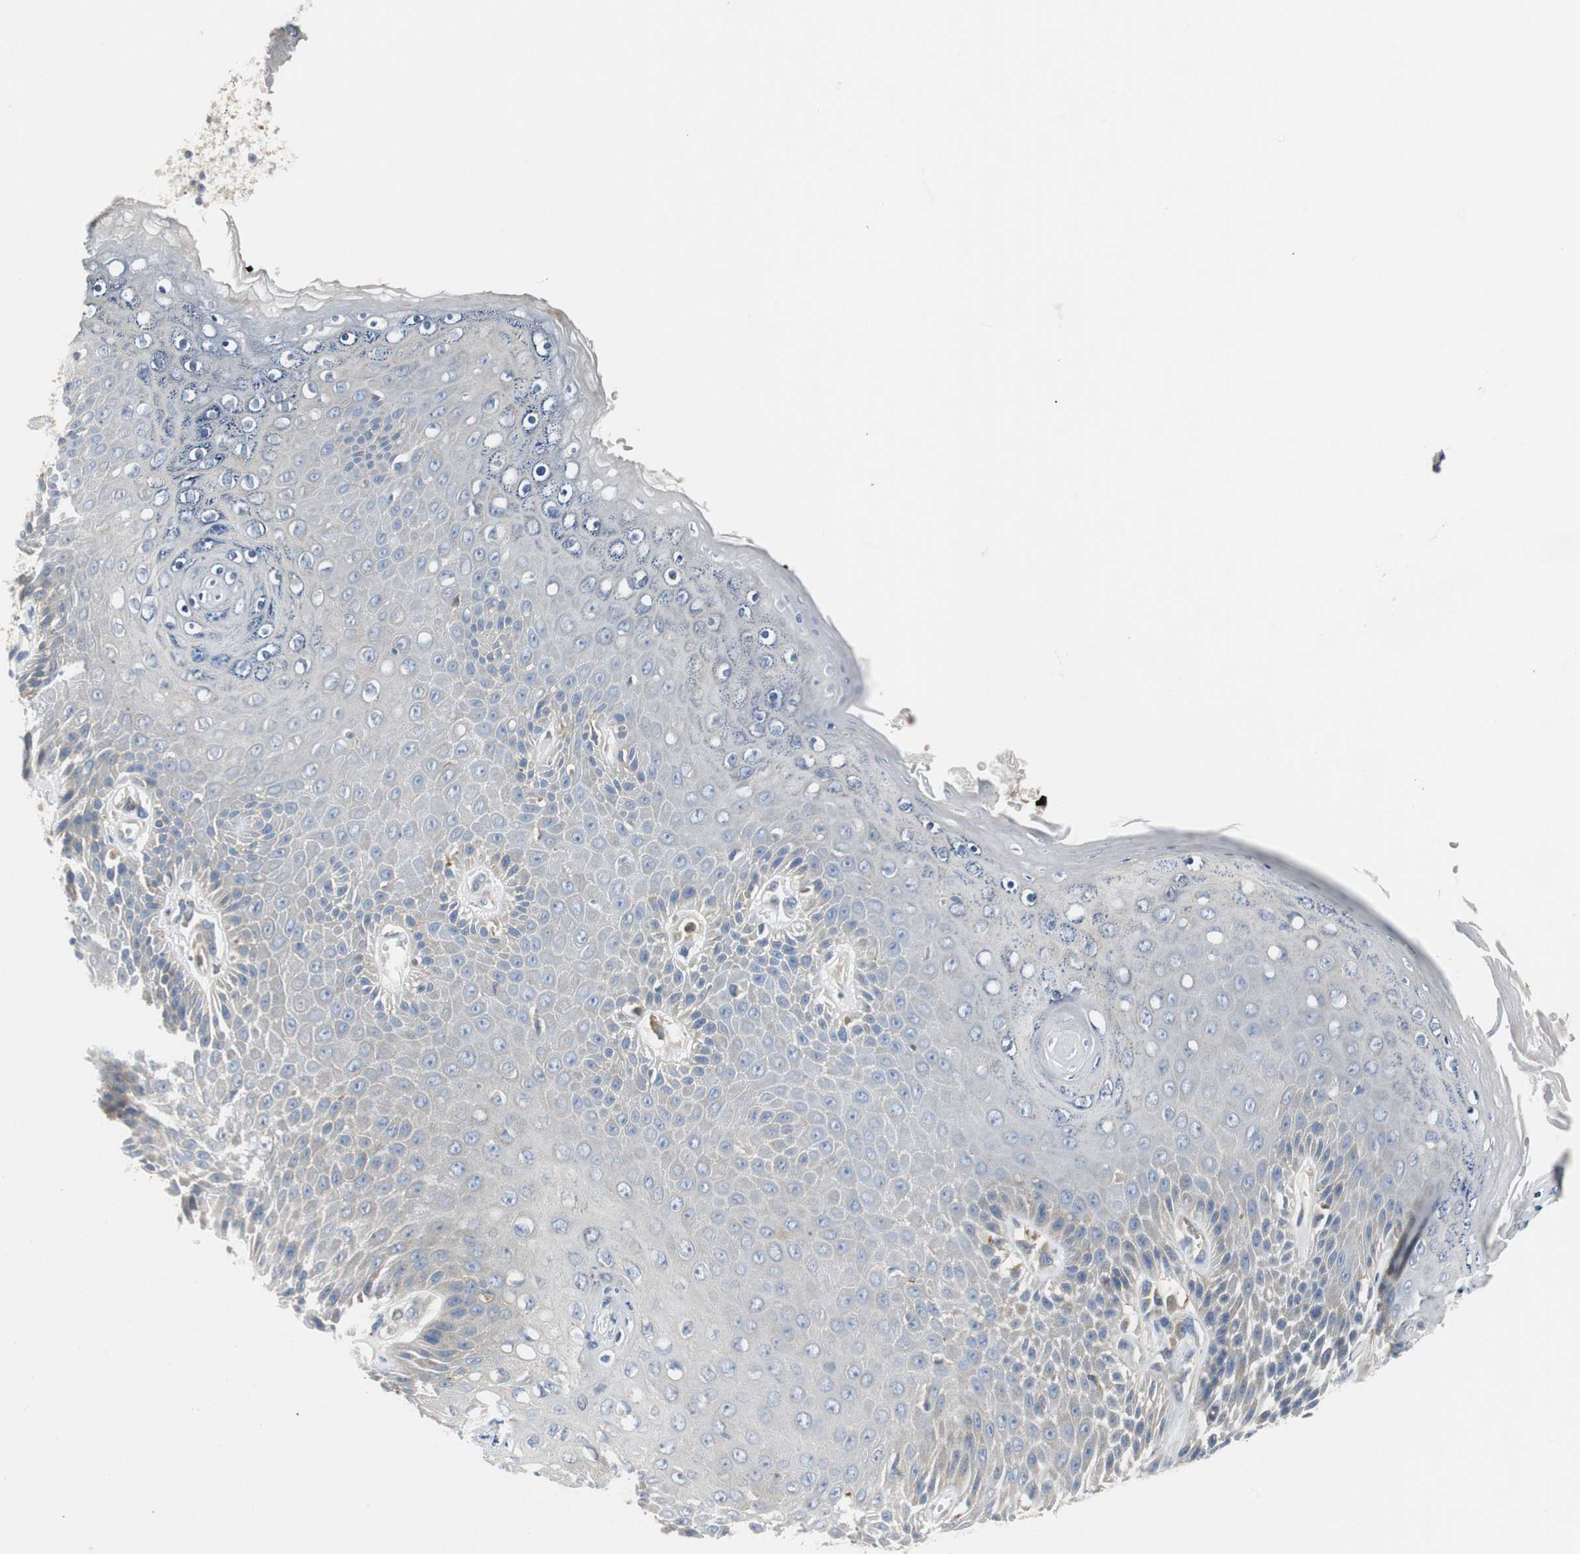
{"staining": {"intensity": "weak", "quantity": "<25%", "location": "cytoplasmic/membranous"}, "tissue": "skin", "cell_type": "Epidermal cells", "image_type": "normal", "snomed": [{"axis": "morphology", "description": "Normal tissue, NOS"}, {"axis": "topography", "description": "Anal"}], "caption": "Epidermal cells are negative for protein expression in unremarkable human skin.", "gene": "TSC22D4", "patient": {"sex": "female", "age": 46}}